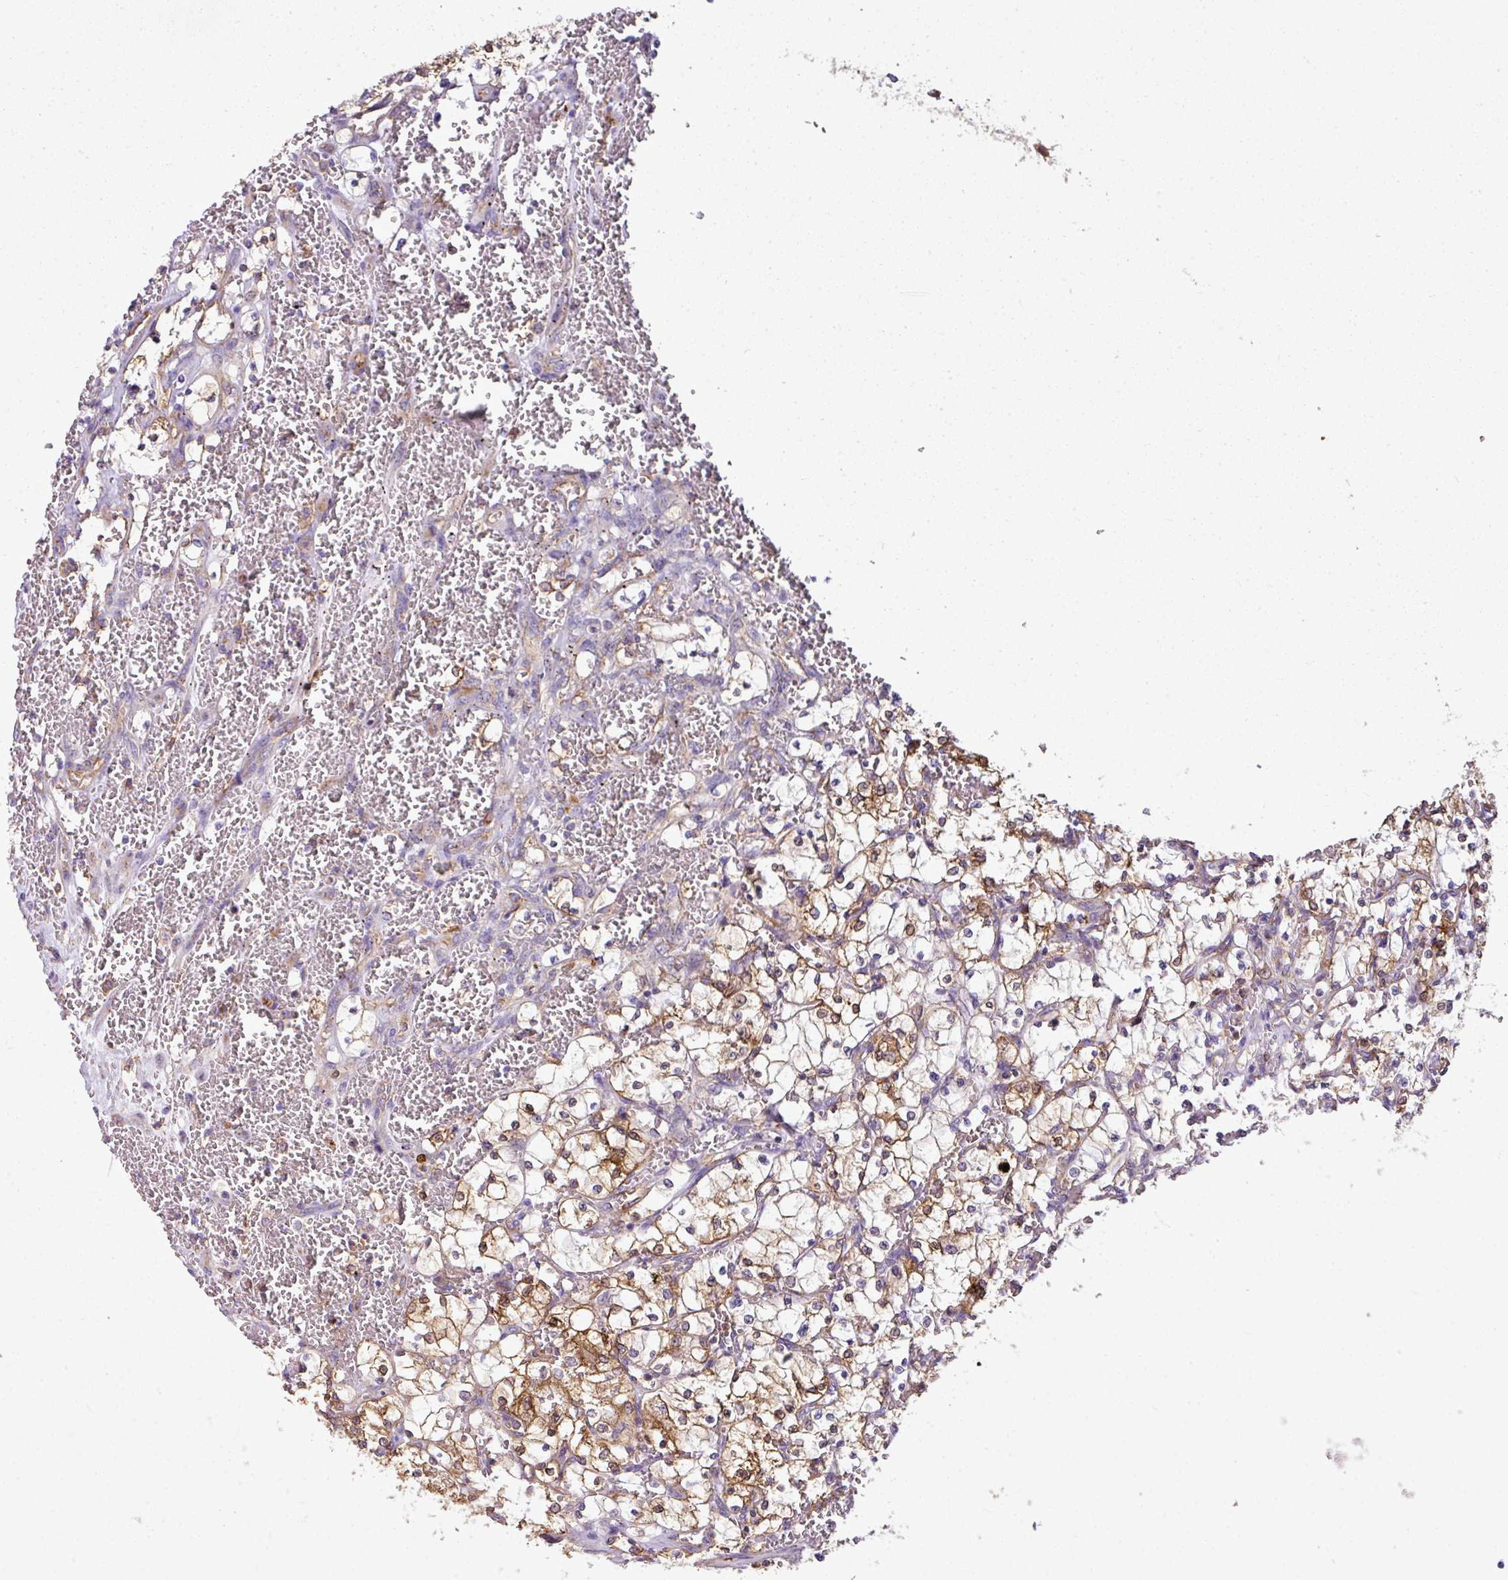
{"staining": {"intensity": "moderate", "quantity": "25%-75%", "location": "cytoplasmic/membranous"}, "tissue": "renal cancer", "cell_type": "Tumor cells", "image_type": "cancer", "snomed": [{"axis": "morphology", "description": "Adenocarcinoma, NOS"}, {"axis": "topography", "description": "Kidney"}], "caption": "Immunohistochemical staining of renal adenocarcinoma shows medium levels of moderate cytoplasmic/membranous staining in about 25%-75% of tumor cells.", "gene": "XNDC1N", "patient": {"sex": "female", "age": 69}}